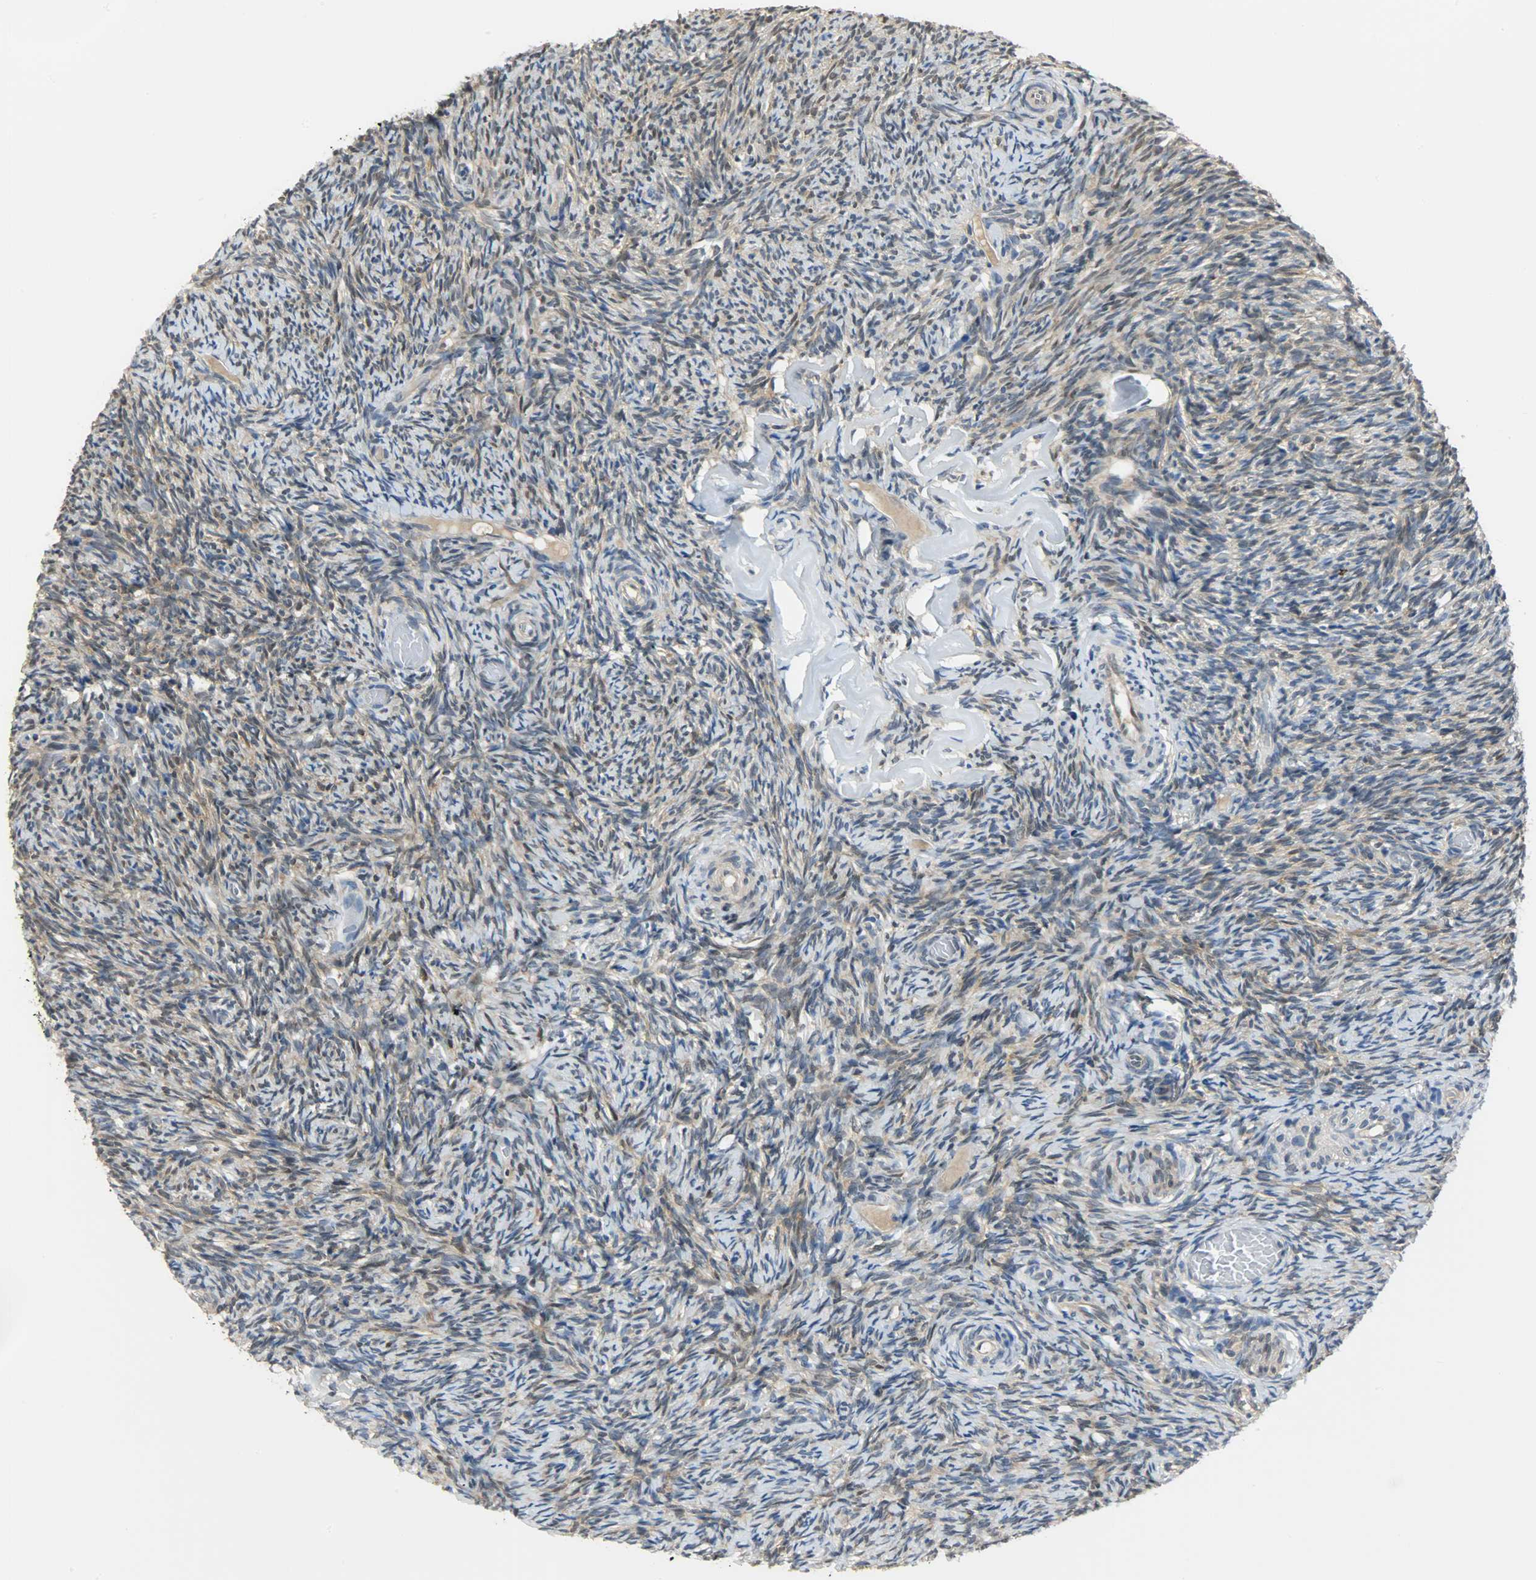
{"staining": {"intensity": "moderate", "quantity": "25%-75%", "location": "cytoplasmic/membranous"}, "tissue": "ovary", "cell_type": "Ovarian stroma cells", "image_type": "normal", "snomed": [{"axis": "morphology", "description": "Normal tissue, NOS"}, {"axis": "topography", "description": "Ovary"}], "caption": "Human ovary stained with a brown dye demonstrates moderate cytoplasmic/membranous positive positivity in approximately 25%-75% of ovarian stroma cells.", "gene": "EIF4EBP1", "patient": {"sex": "female", "age": 60}}